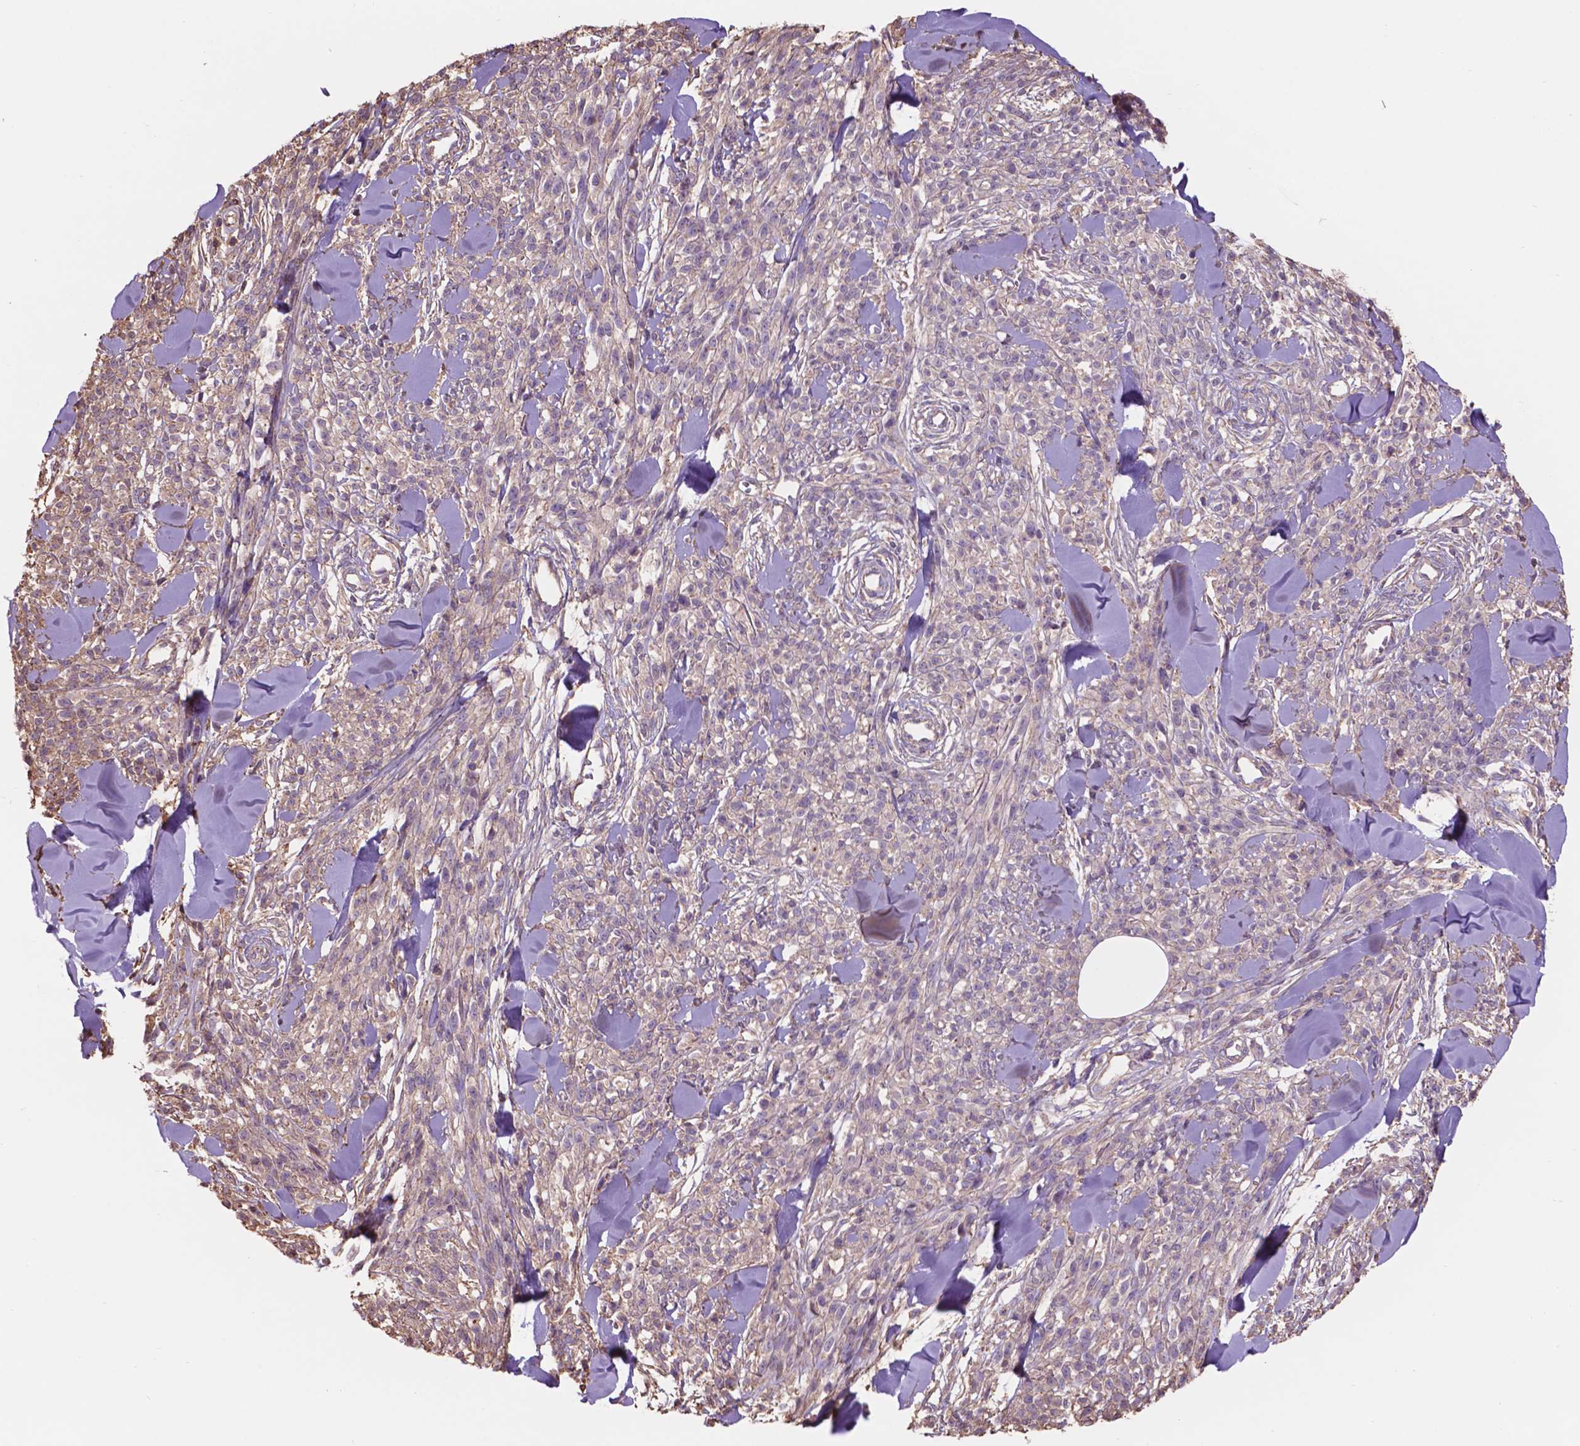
{"staining": {"intensity": "negative", "quantity": "none", "location": "none"}, "tissue": "melanoma", "cell_type": "Tumor cells", "image_type": "cancer", "snomed": [{"axis": "morphology", "description": "Malignant melanoma, NOS"}, {"axis": "topography", "description": "Skin"}, {"axis": "topography", "description": "Skin of trunk"}], "caption": "Immunohistochemistry (IHC) image of human melanoma stained for a protein (brown), which exhibits no expression in tumor cells.", "gene": "NIPA2", "patient": {"sex": "male", "age": 74}}